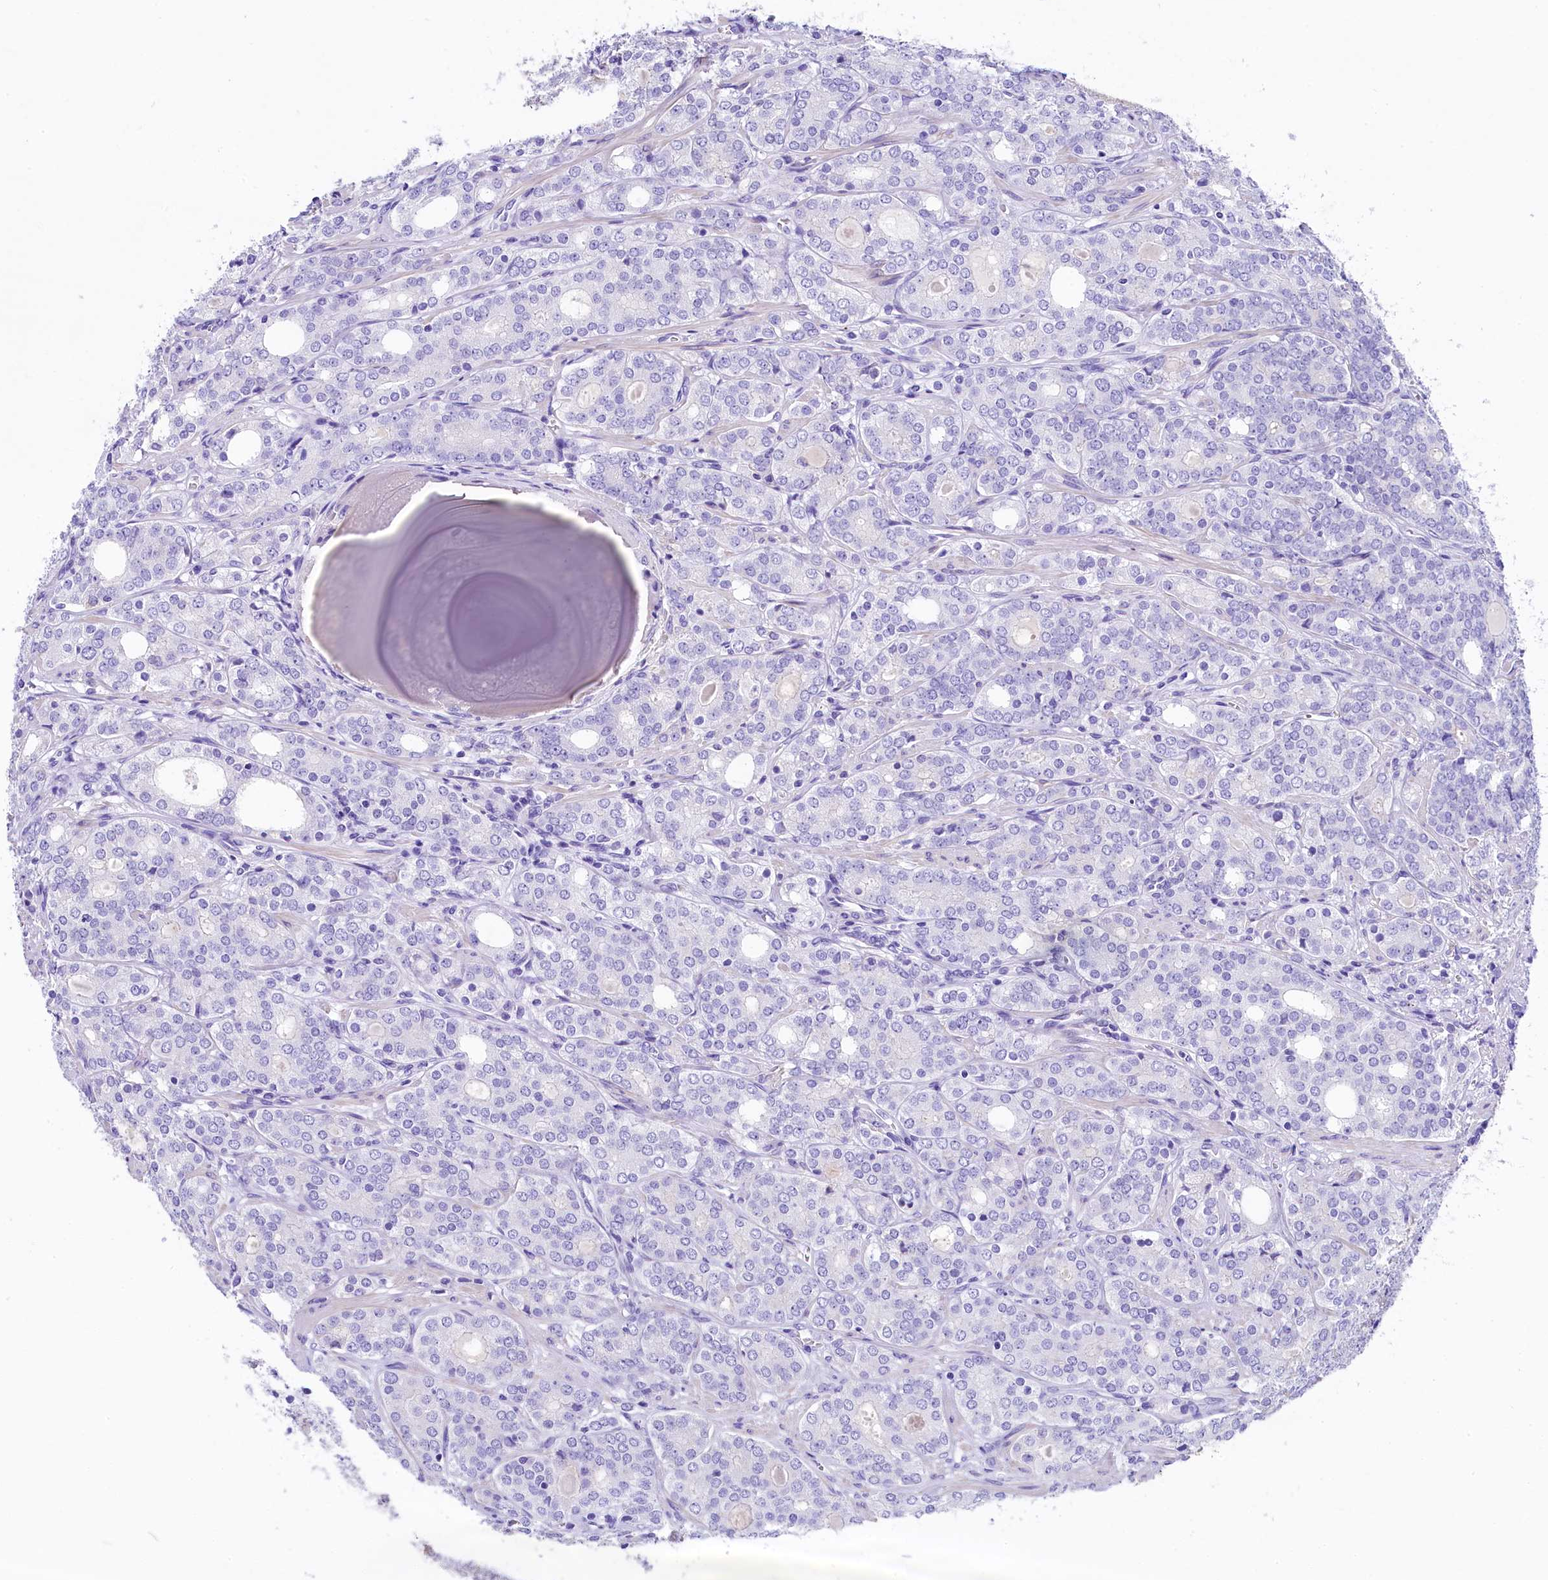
{"staining": {"intensity": "negative", "quantity": "none", "location": "none"}, "tissue": "prostate cancer", "cell_type": "Tumor cells", "image_type": "cancer", "snomed": [{"axis": "morphology", "description": "Adenocarcinoma, High grade"}, {"axis": "topography", "description": "Prostate"}], "caption": "The photomicrograph shows no significant expression in tumor cells of prostate cancer. (DAB immunohistochemistry with hematoxylin counter stain).", "gene": "SKIDA1", "patient": {"sex": "male", "age": 64}}